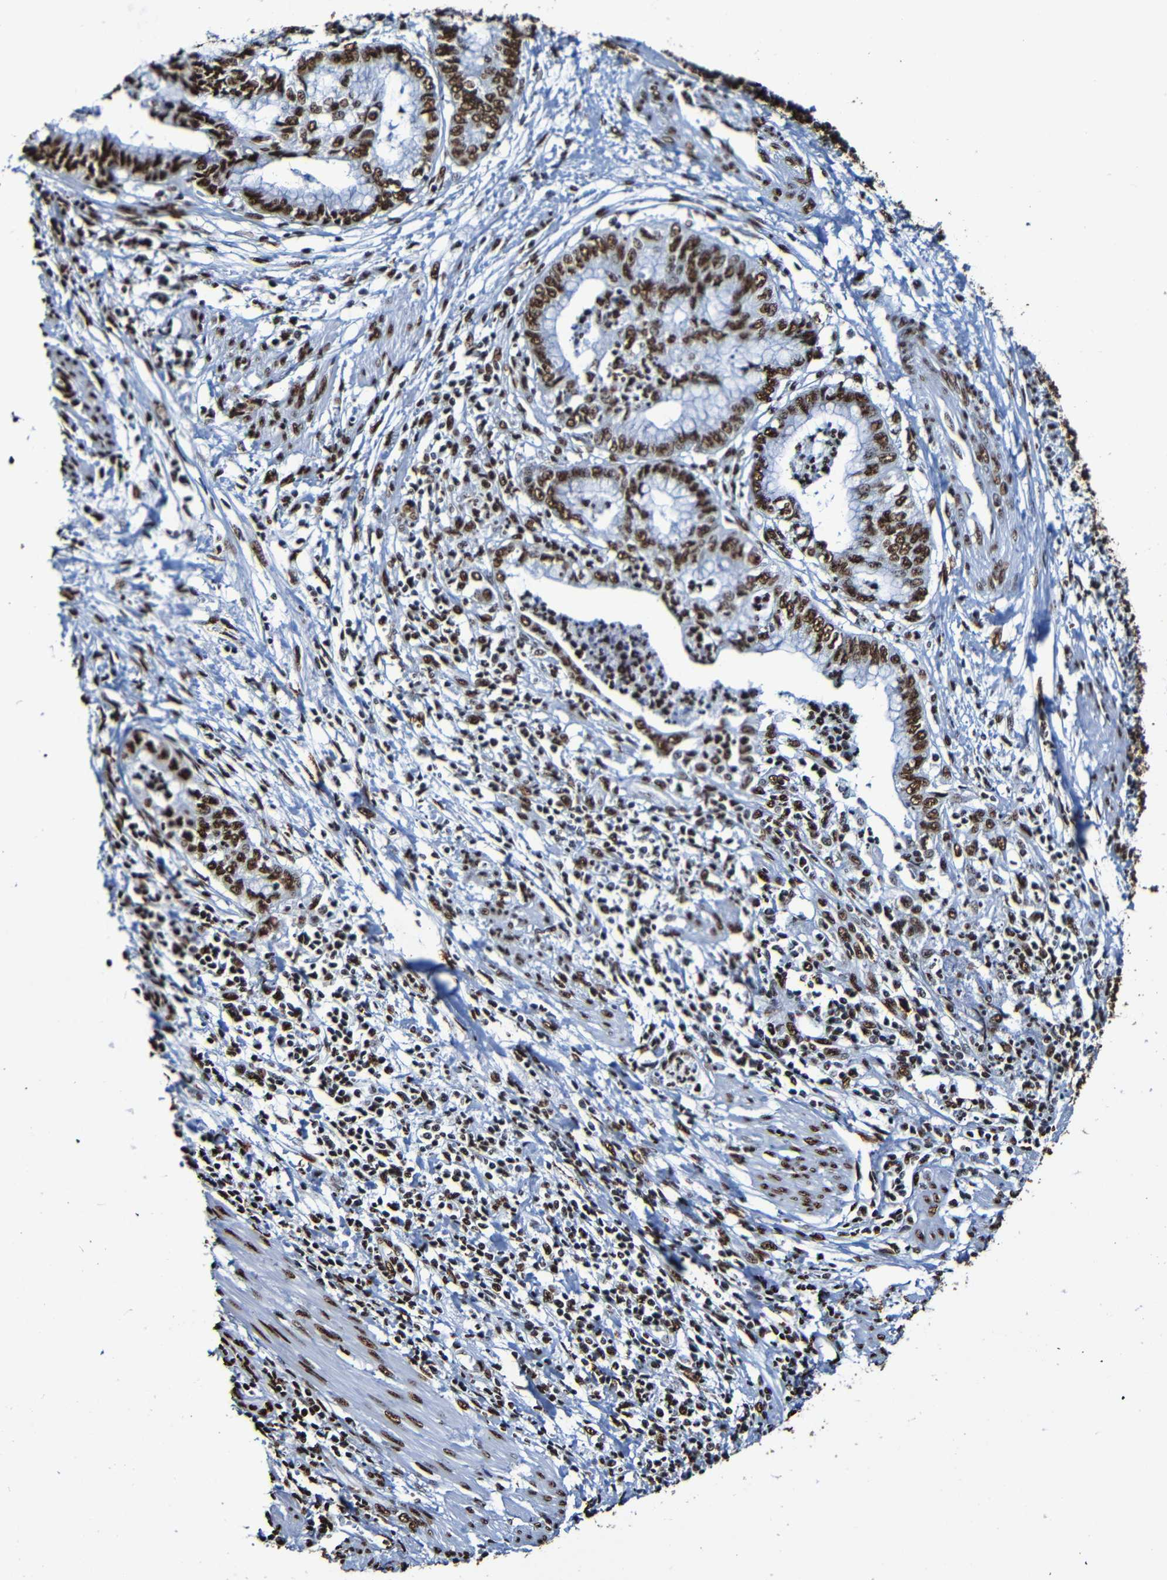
{"staining": {"intensity": "strong", "quantity": ">75%", "location": "nuclear"}, "tissue": "endometrial cancer", "cell_type": "Tumor cells", "image_type": "cancer", "snomed": [{"axis": "morphology", "description": "Necrosis, NOS"}, {"axis": "morphology", "description": "Adenocarcinoma, NOS"}, {"axis": "topography", "description": "Endometrium"}], "caption": "A high-resolution image shows IHC staining of endometrial cancer (adenocarcinoma), which displays strong nuclear expression in about >75% of tumor cells.", "gene": "SRSF3", "patient": {"sex": "female", "age": 79}}